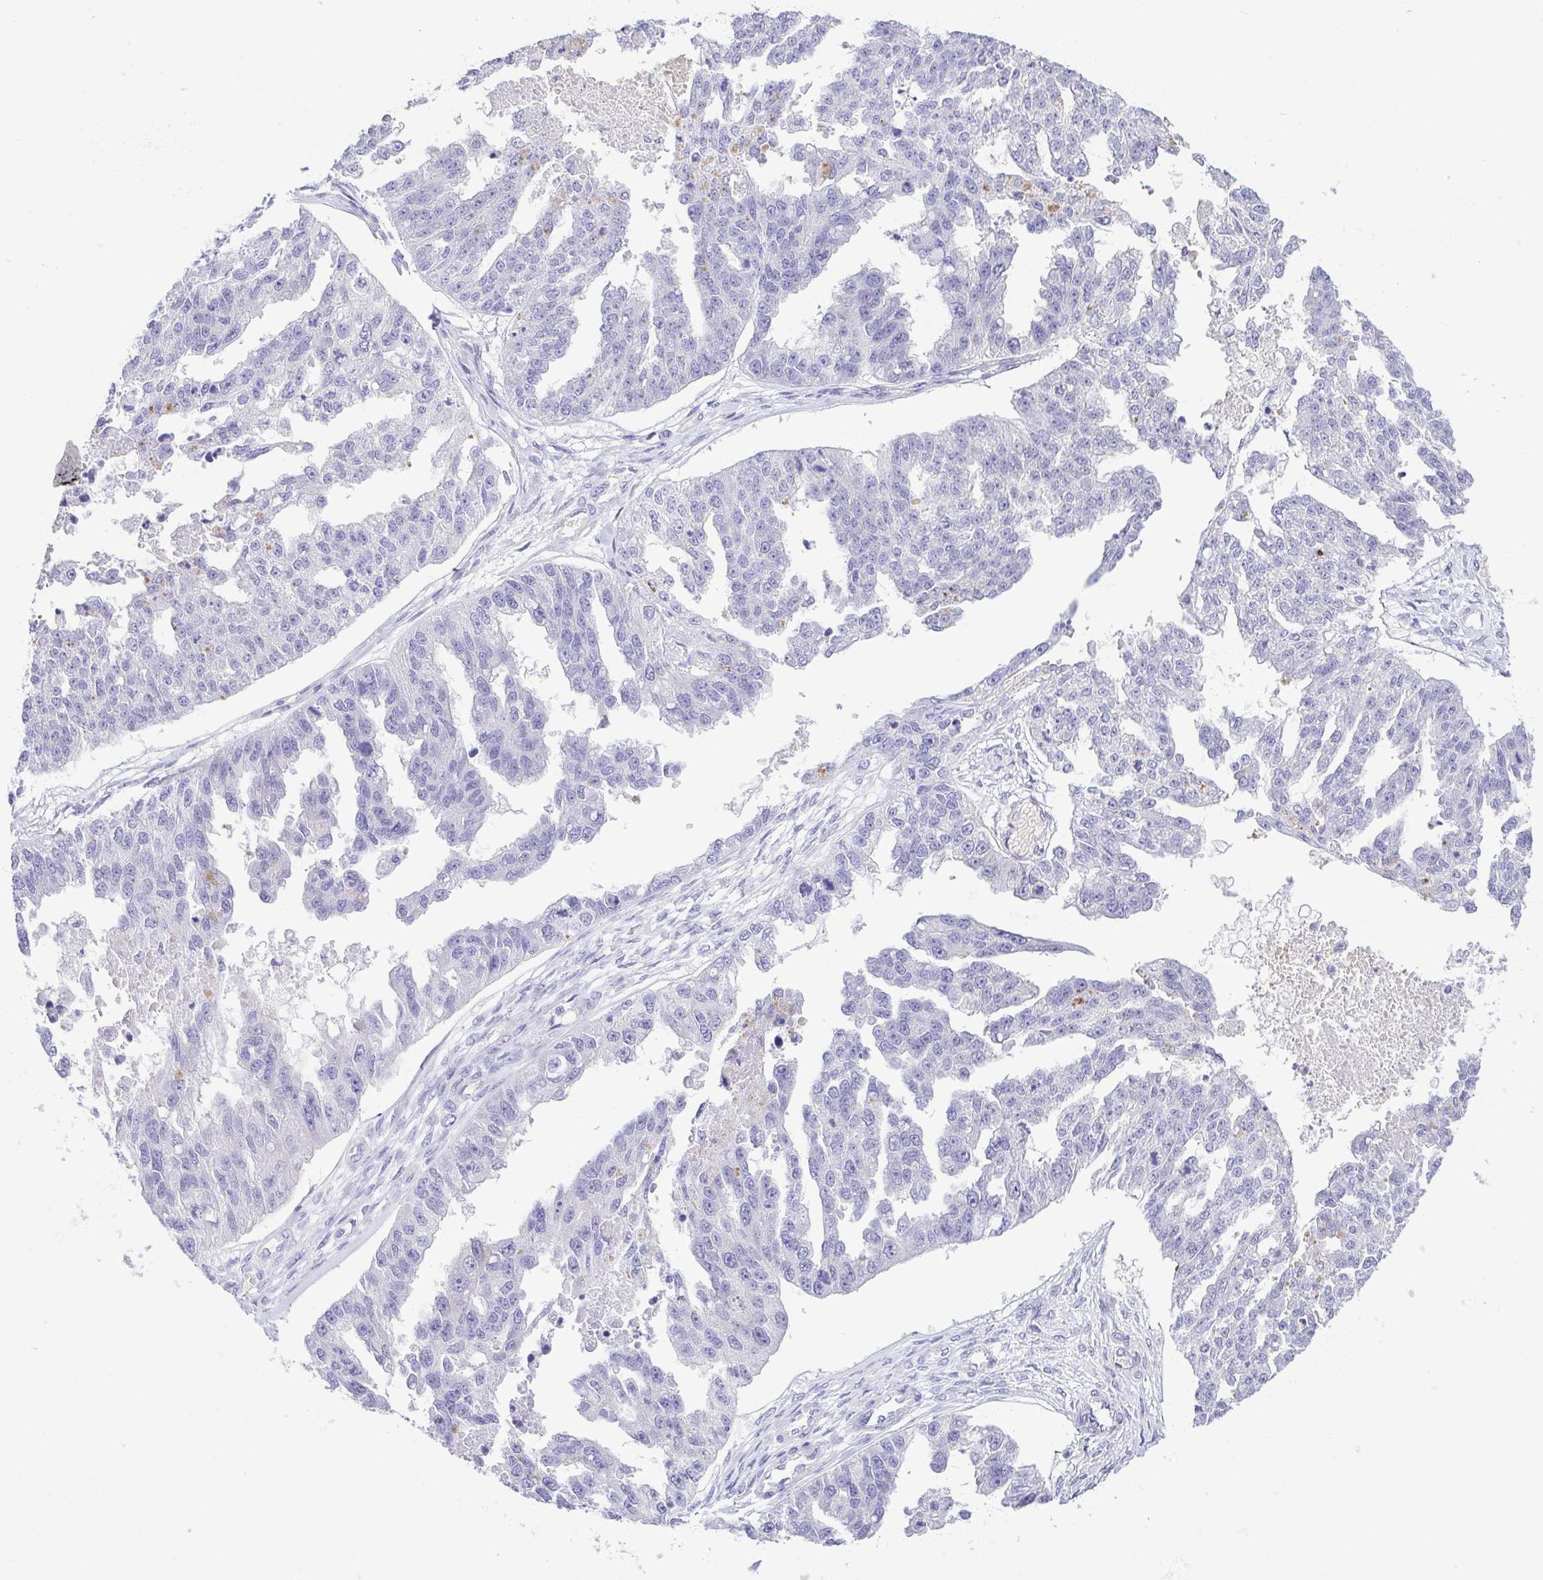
{"staining": {"intensity": "negative", "quantity": "none", "location": "none"}, "tissue": "ovarian cancer", "cell_type": "Tumor cells", "image_type": "cancer", "snomed": [{"axis": "morphology", "description": "Cystadenocarcinoma, serous, NOS"}, {"axis": "topography", "description": "Ovary"}], "caption": "Human ovarian serous cystadenocarcinoma stained for a protein using immunohistochemistry displays no expression in tumor cells.", "gene": "EPB42", "patient": {"sex": "female", "age": 58}}